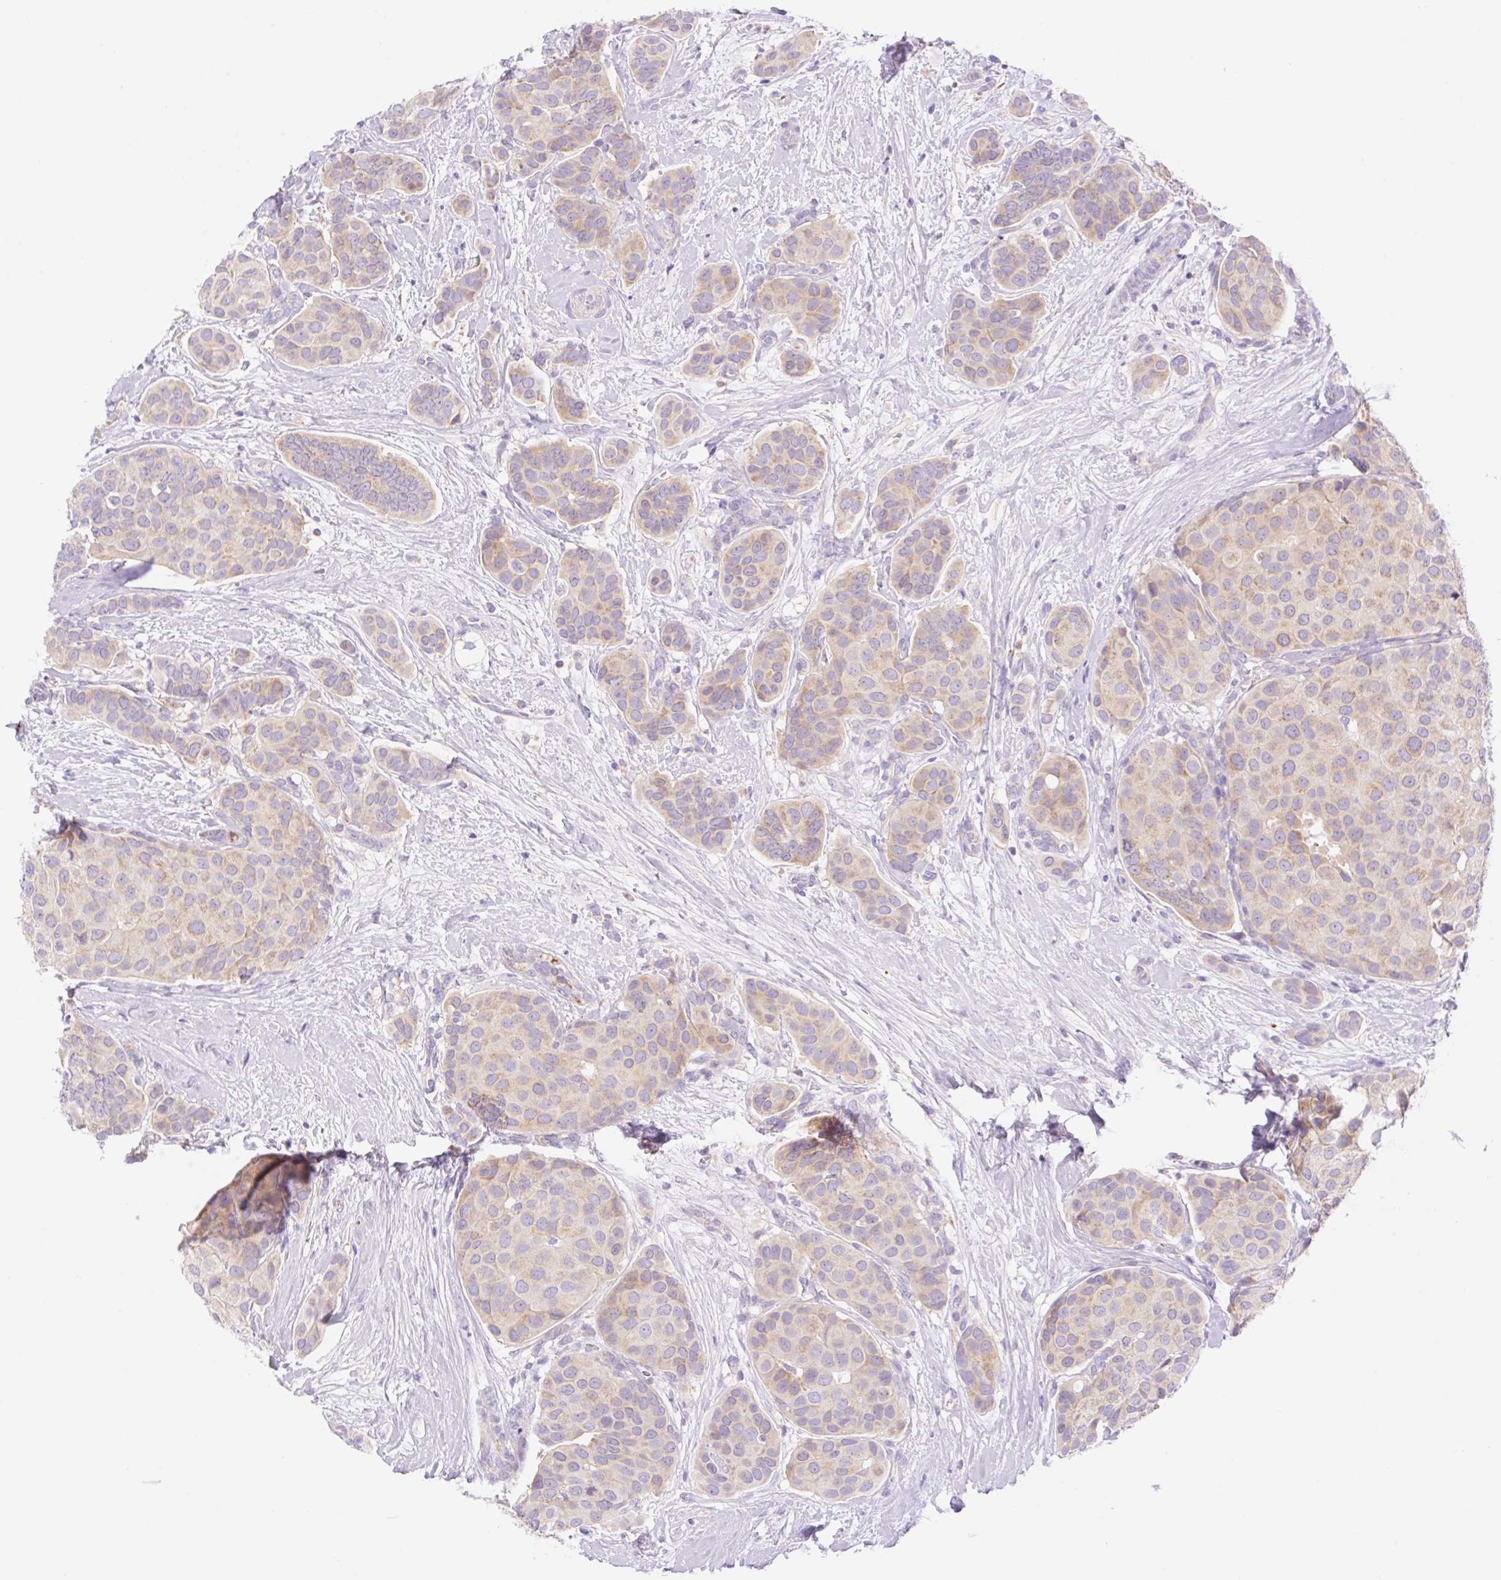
{"staining": {"intensity": "weak", "quantity": ">75%", "location": "cytoplasmic/membranous"}, "tissue": "breast cancer", "cell_type": "Tumor cells", "image_type": "cancer", "snomed": [{"axis": "morphology", "description": "Duct carcinoma"}, {"axis": "topography", "description": "Breast"}], "caption": "This micrograph displays immunohistochemistry (IHC) staining of human invasive ductal carcinoma (breast), with low weak cytoplasmic/membranous staining in about >75% of tumor cells.", "gene": "ETNK2", "patient": {"sex": "female", "age": 70}}